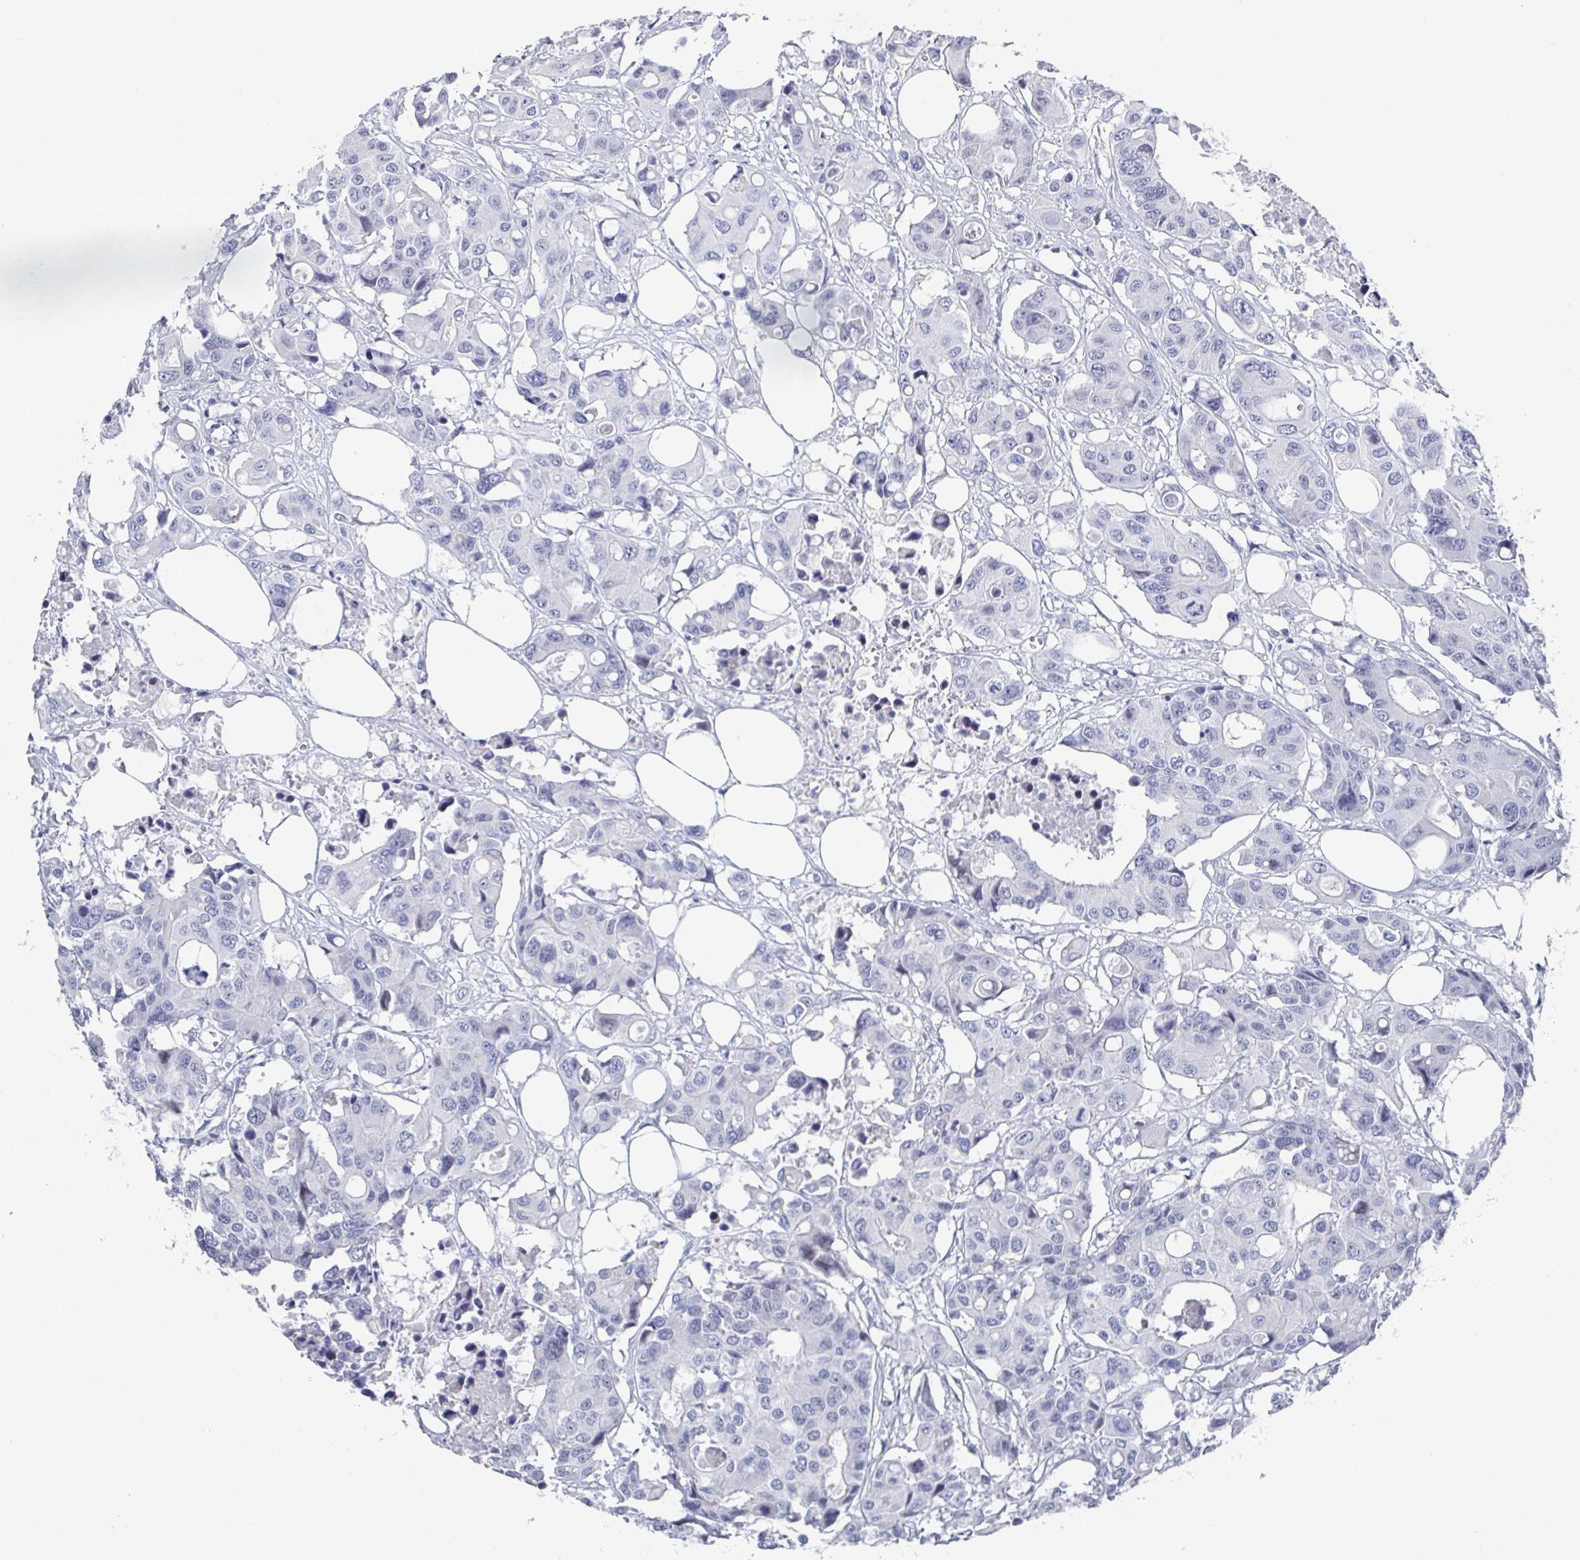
{"staining": {"intensity": "negative", "quantity": "none", "location": "none"}, "tissue": "colorectal cancer", "cell_type": "Tumor cells", "image_type": "cancer", "snomed": [{"axis": "morphology", "description": "Adenocarcinoma, NOS"}, {"axis": "topography", "description": "Colon"}], "caption": "A histopathology image of human adenocarcinoma (colorectal) is negative for staining in tumor cells.", "gene": "CAMKV", "patient": {"sex": "male", "age": 77}}